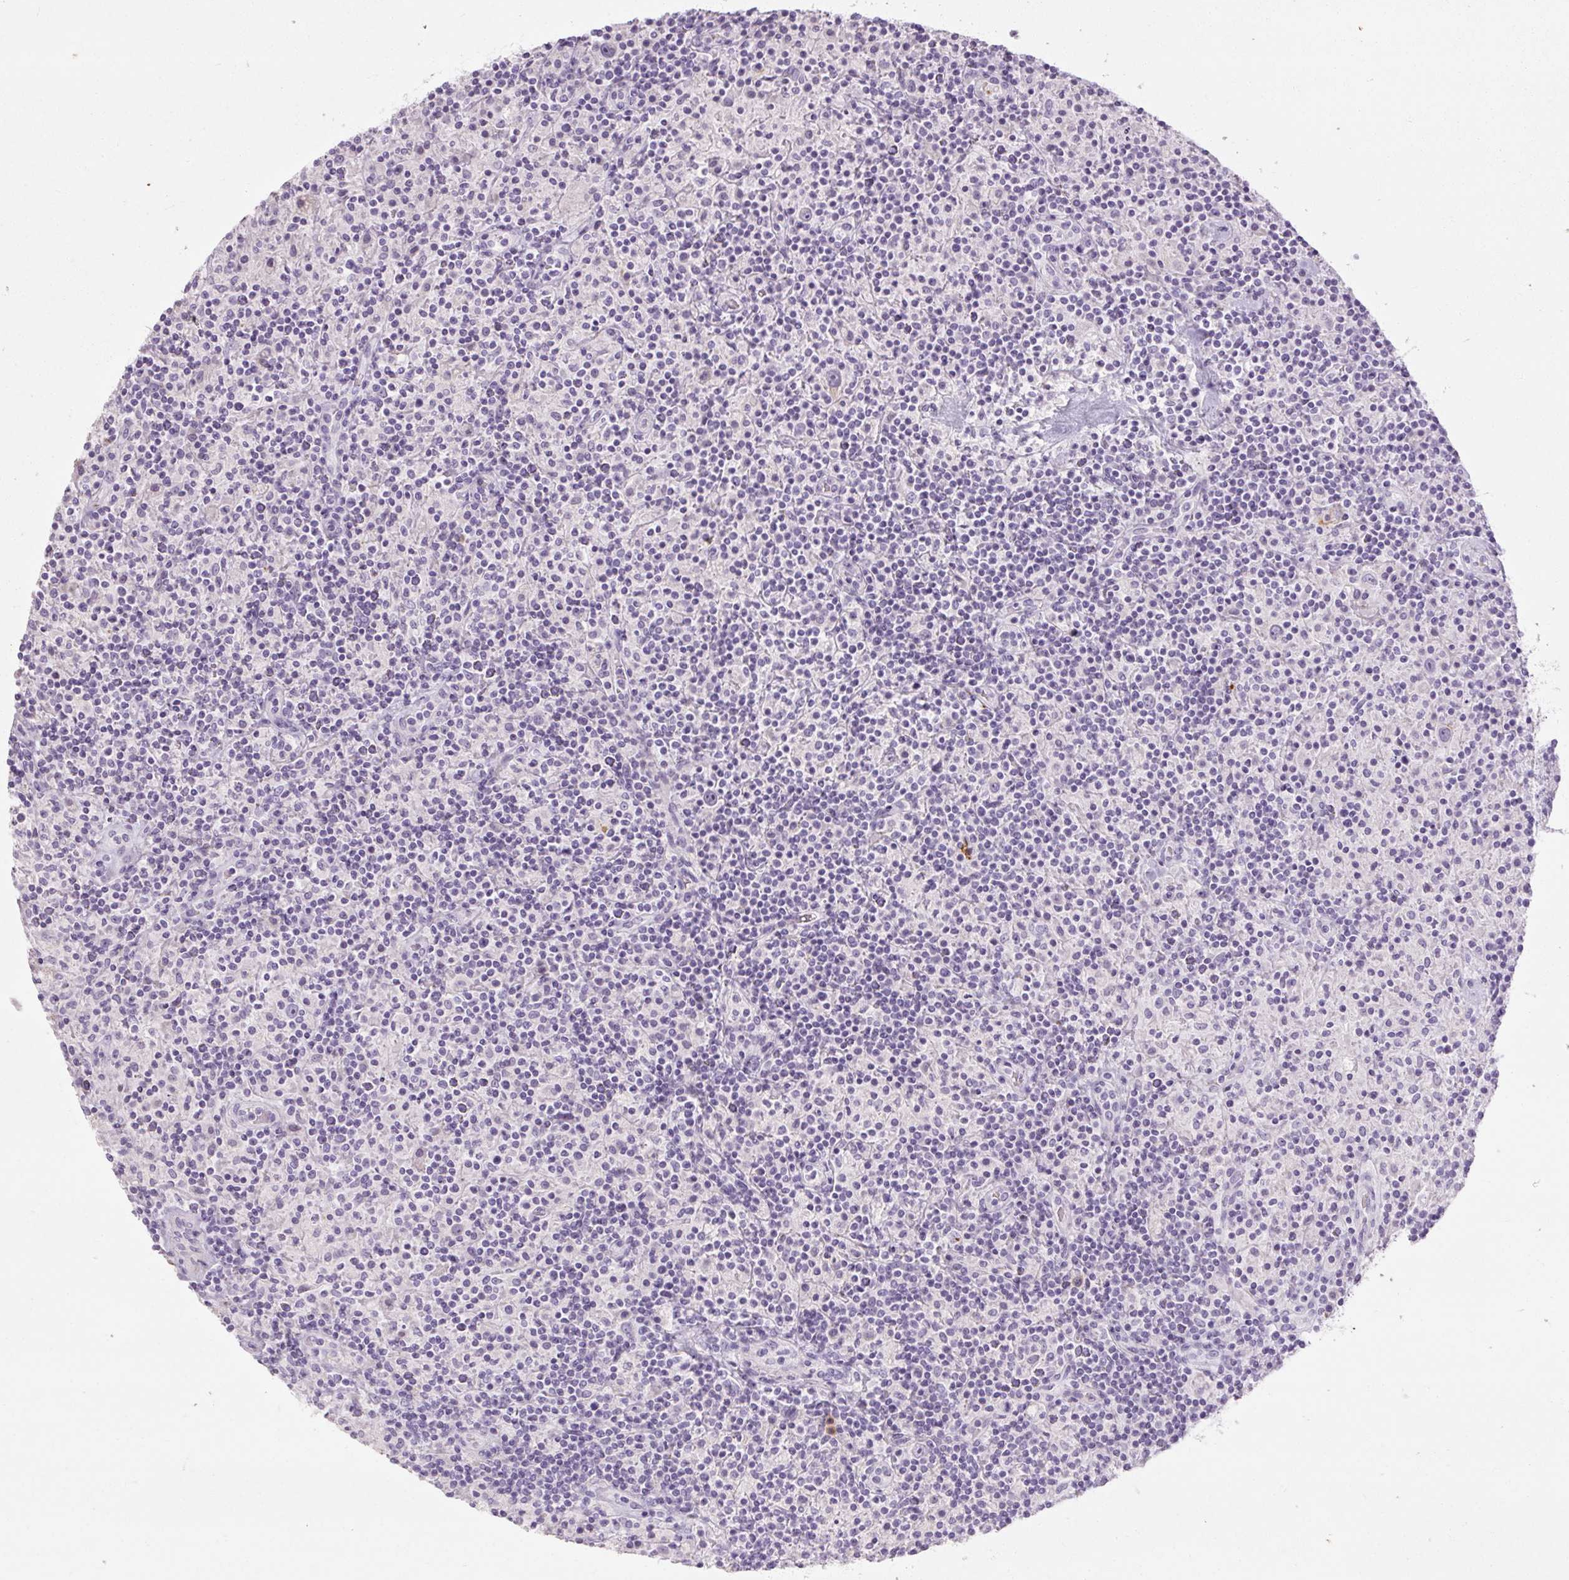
{"staining": {"intensity": "negative", "quantity": "none", "location": "none"}, "tissue": "lymphoma", "cell_type": "Tumor cells", "image_type": "cancer", "snomed": [{"axis": "morphology", "description": "Hodgkin's disease, NOS"}, {"axis": "topography", "description": "Lymph node"}], "caption": "An image of human lymphoma is negative for staining in tumor cells.", "gene": "NFE2L3", "patient": {"sex": "male", "age": 70}}